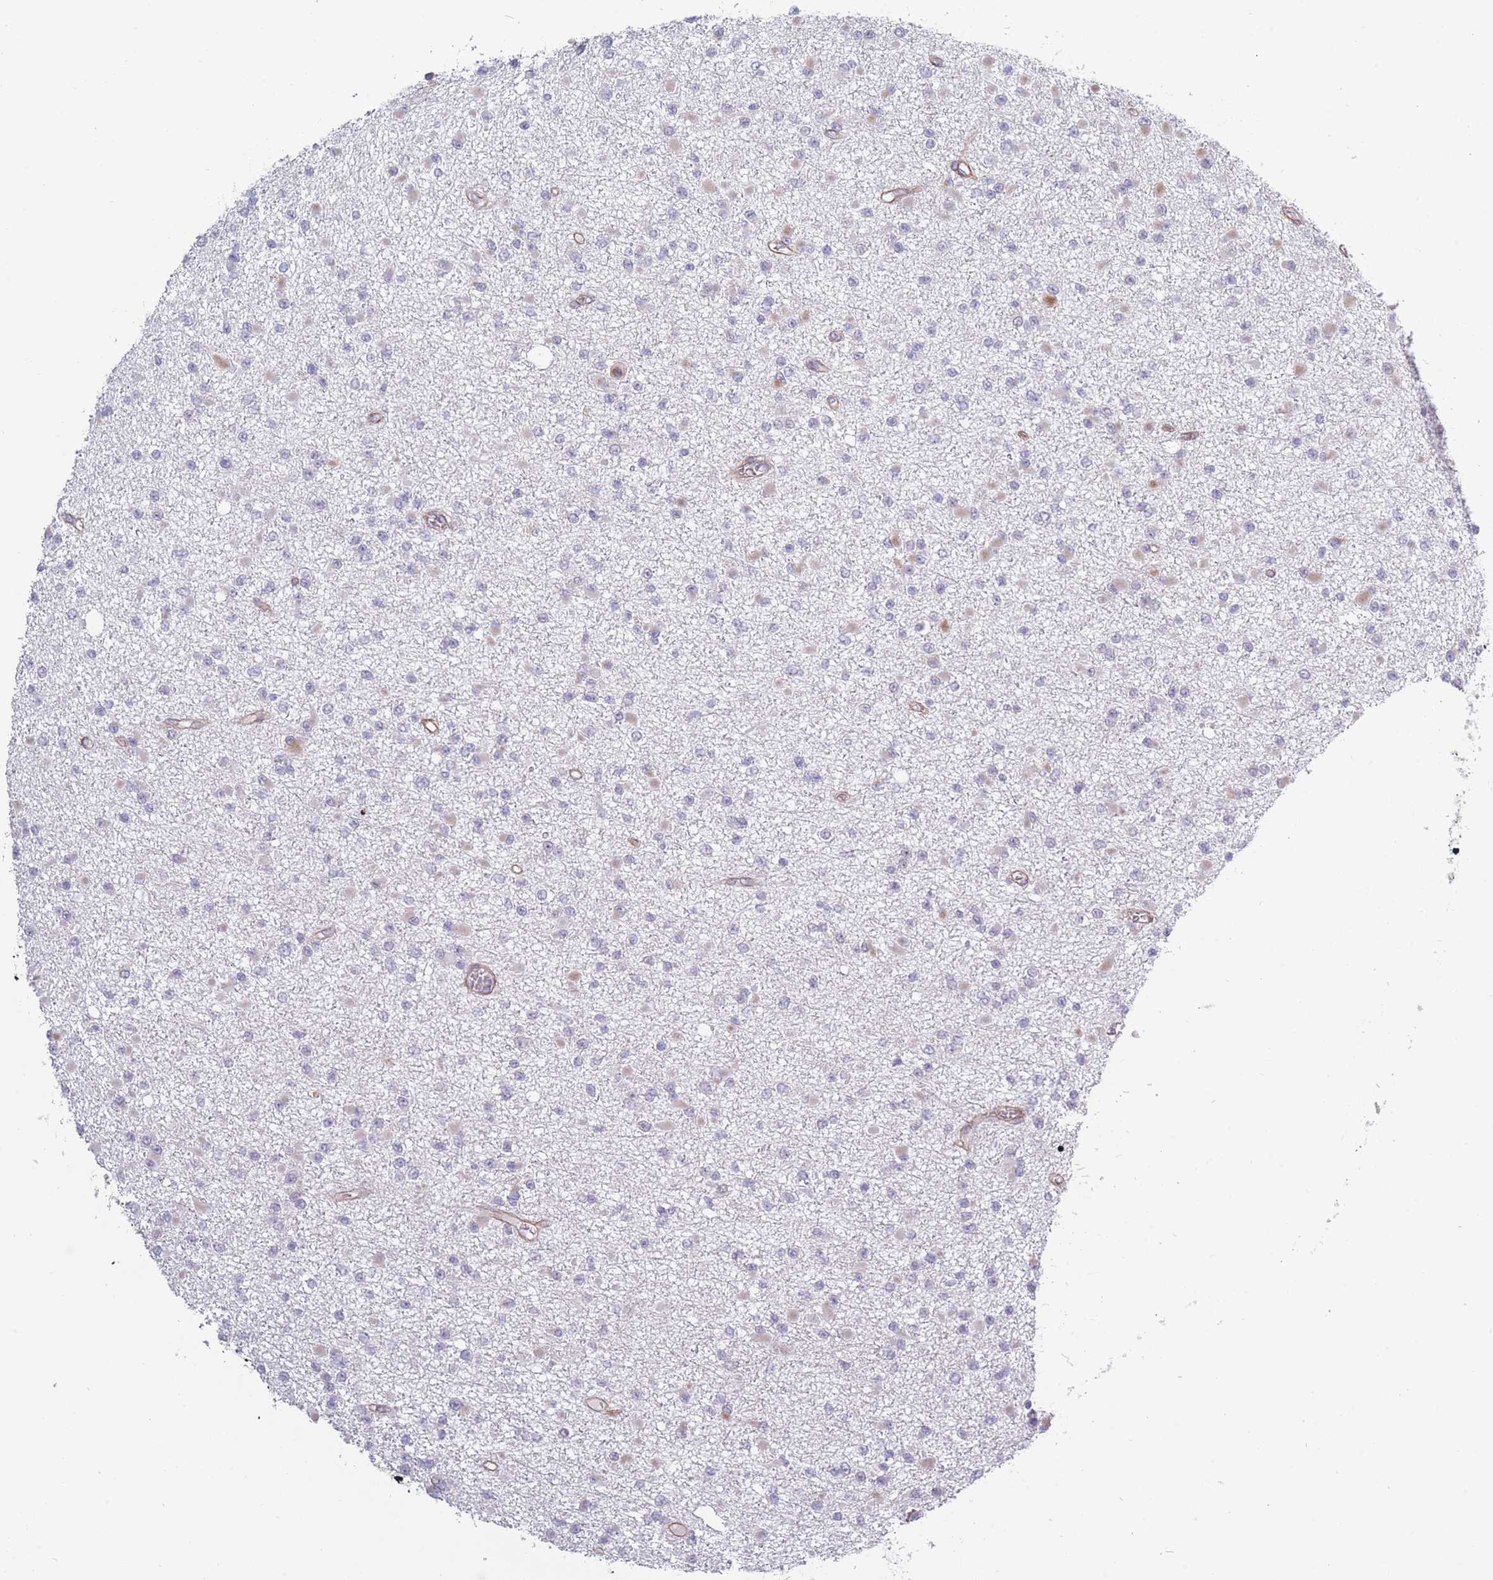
{"staining": {"intensity": "negative", "quantity": "none", "location": "none"}, "tissue": "glioma", "cell_type": "Tumor cells", "image_type": "cancer", "snomed": [{"axis": "morphology", "description": "Glioma, malignant, Low grade"}, {"axis": "topography", "description": "Brain"}], "caption": "This is an IHC micrograph of human glioma. There is no staining in tumor cells.", "gene": "ROS1", "patient": {"sex": "female", "age": 22}}